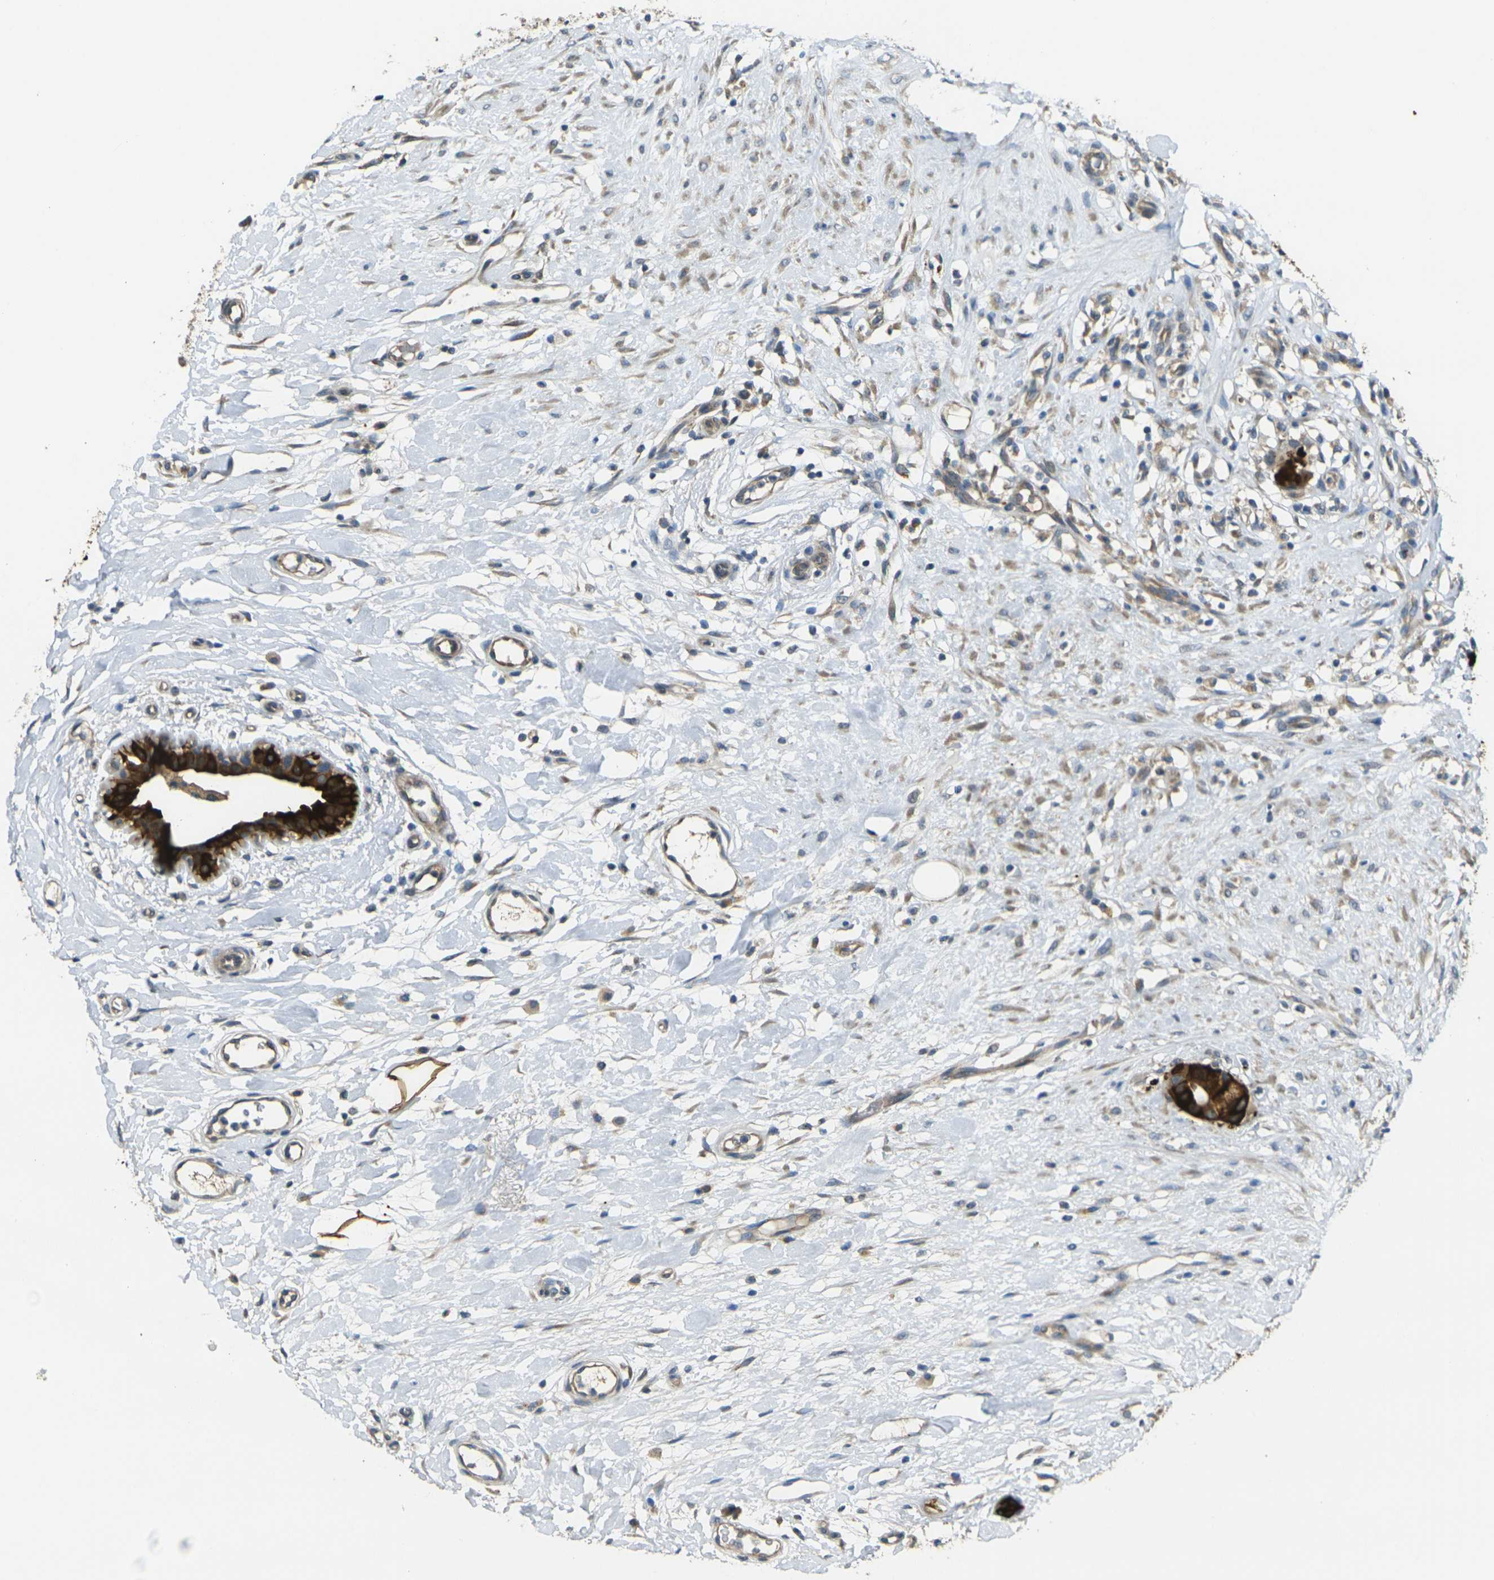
{"staining": {"intensity": "strong", "quantity": "25%-75%", "location": "cytoplasmic/membranous"}, "tissue": "breast cancer", "cell_type": "Tumor cells", "image_type": "cancer", "snomed": [{"axis": "morphology", "description": "Duct carcinoma"}, {"axis": "topography", "description": "Breast"}], "caption": "Protein expression analysis of human breast intraductal carcinoma reveals strong cytoplasmic/membranous positivity in approximately 25%-75% of tumor cells. (brown staining indicates protein expression, while blue staining denotes nuclei).", "gene": "GNA12", "patient": {"sex": "female", "age": 40}}